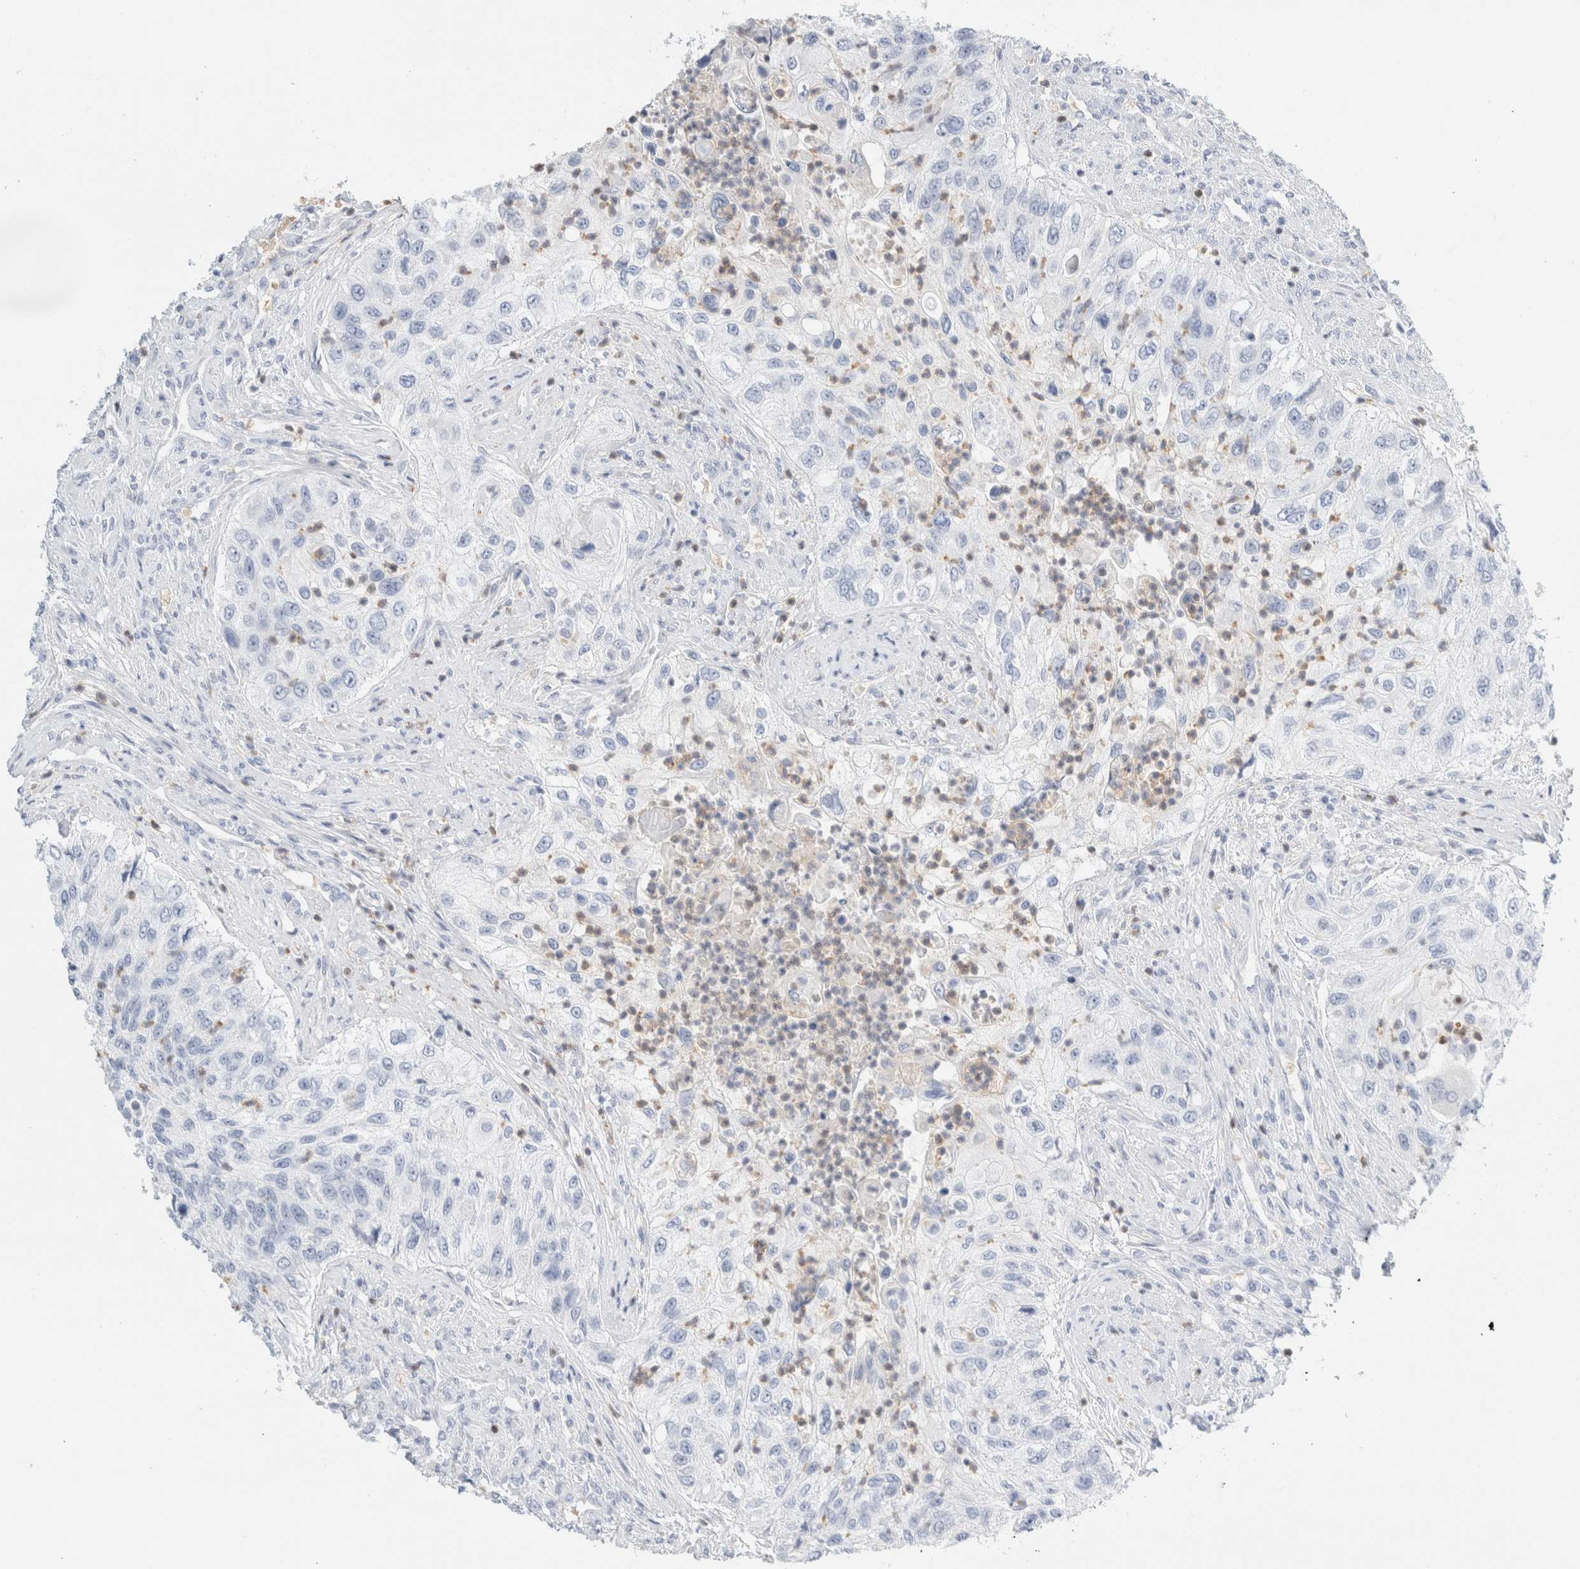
{"staining": {"intensity": "negative", "quantity": "none", "location": "none"}, "tissue": "urothelial cancer", "cell_type": "Tumor cells", "image_type": "cancer", "snomed": [{"axis": "morphology", "description": "Urothelial carcinoma, High grade"}, {"axis": "topography", "description": "Urinary bladder"}], "caption": "Immunohistochemical staining of human high-grade urothelial carcinoma exhibits no significant positivity in tumor cells.", "gene": "ARG1", "patient": {"sex": "female", "age": 60}}